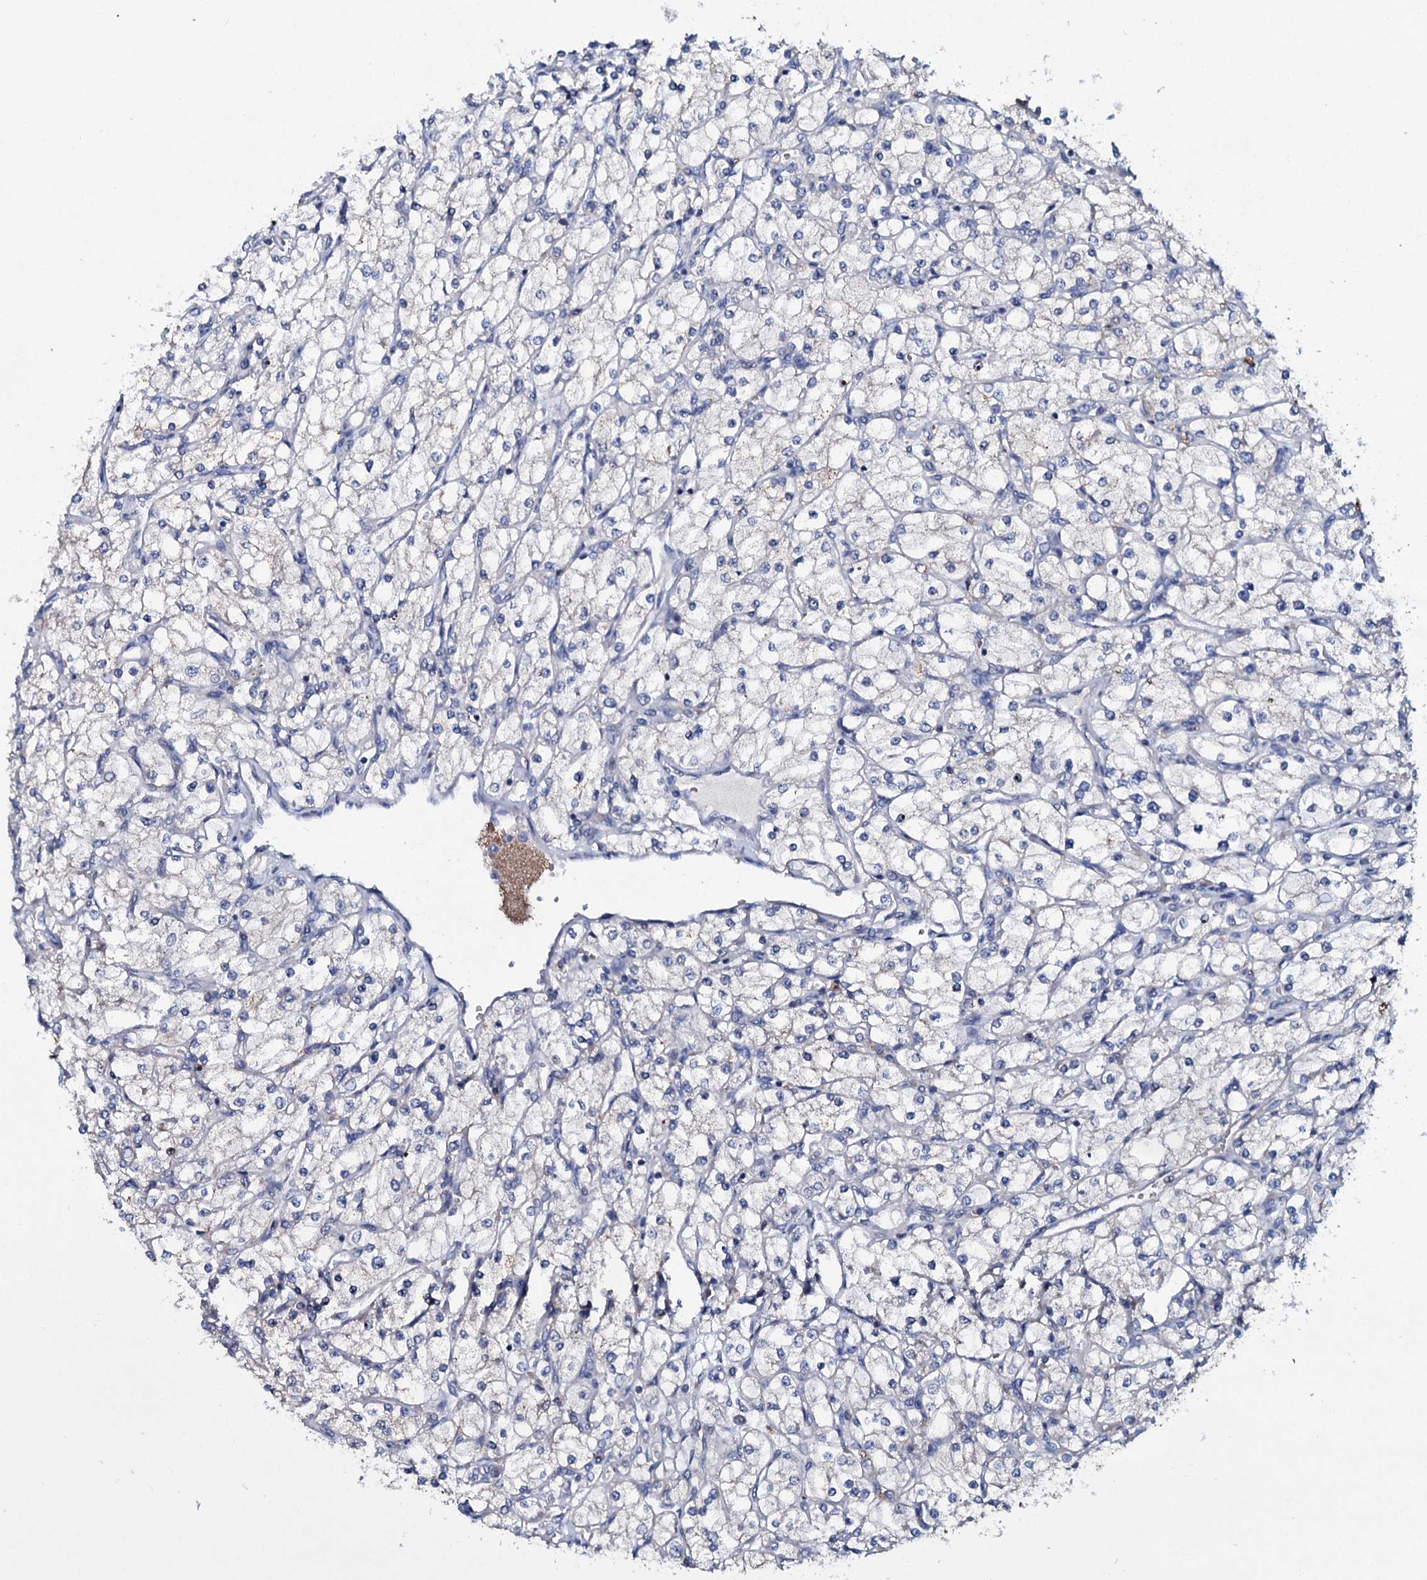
{"staining": {"intensity": "negative", "quantity": "none", "location": "none"}, "tissue": "renal cancer", "cell_type": "Tumor cells", "image_type": "cancer", "snomed": [{"axis": "morphology", "description": "Adenocarcinoma, NOS"}, {"axis": "topography", "description": "Kidney"}], "caption": "High power microscopy histopathology image of an immunohistochemistry (IHC) micrograph of renal adenocarcinoma, revealing no significant expression in tumor cells.", "gene": "TPGS2", "patient": {"sex": "male", "age": 80}}